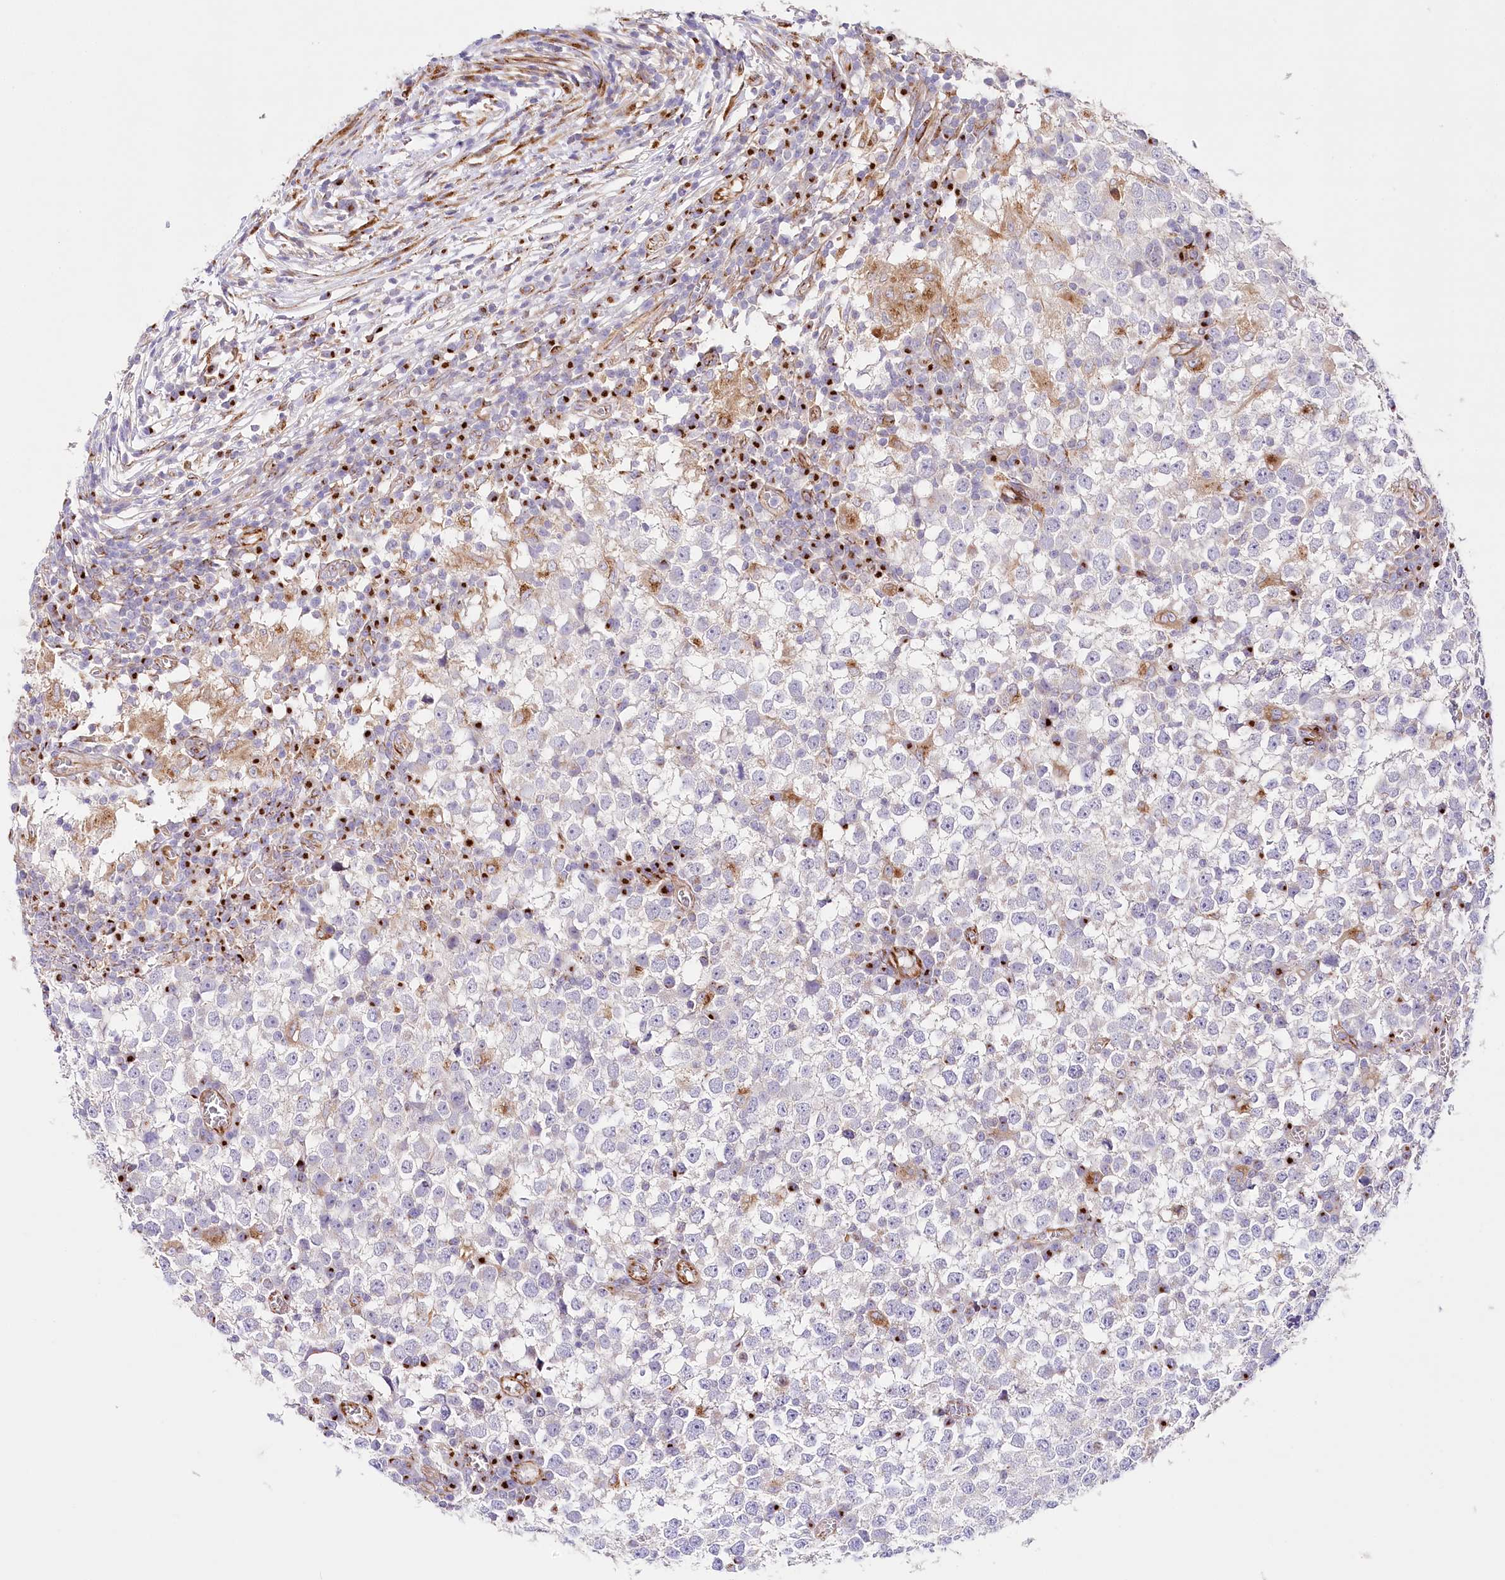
{"staining": {"intensity": "negative", "quantity": "none", "location": "none"}, "tissue": "testis cancer", "cell_type": "Tumor cells", "image_type": "cancer", "snomed": [{"axis": "morphology", "description": "Seminoma, NOS"}, {"axis": "topography", "description": "Testis"}], "caption": "This is an immunohistochemistry (IHC) histopathology image of testis cancer. There is no staining in tumor cells.", "gene": "ABRAXAS2", "patient": {"sex": "male", "age": 65}}